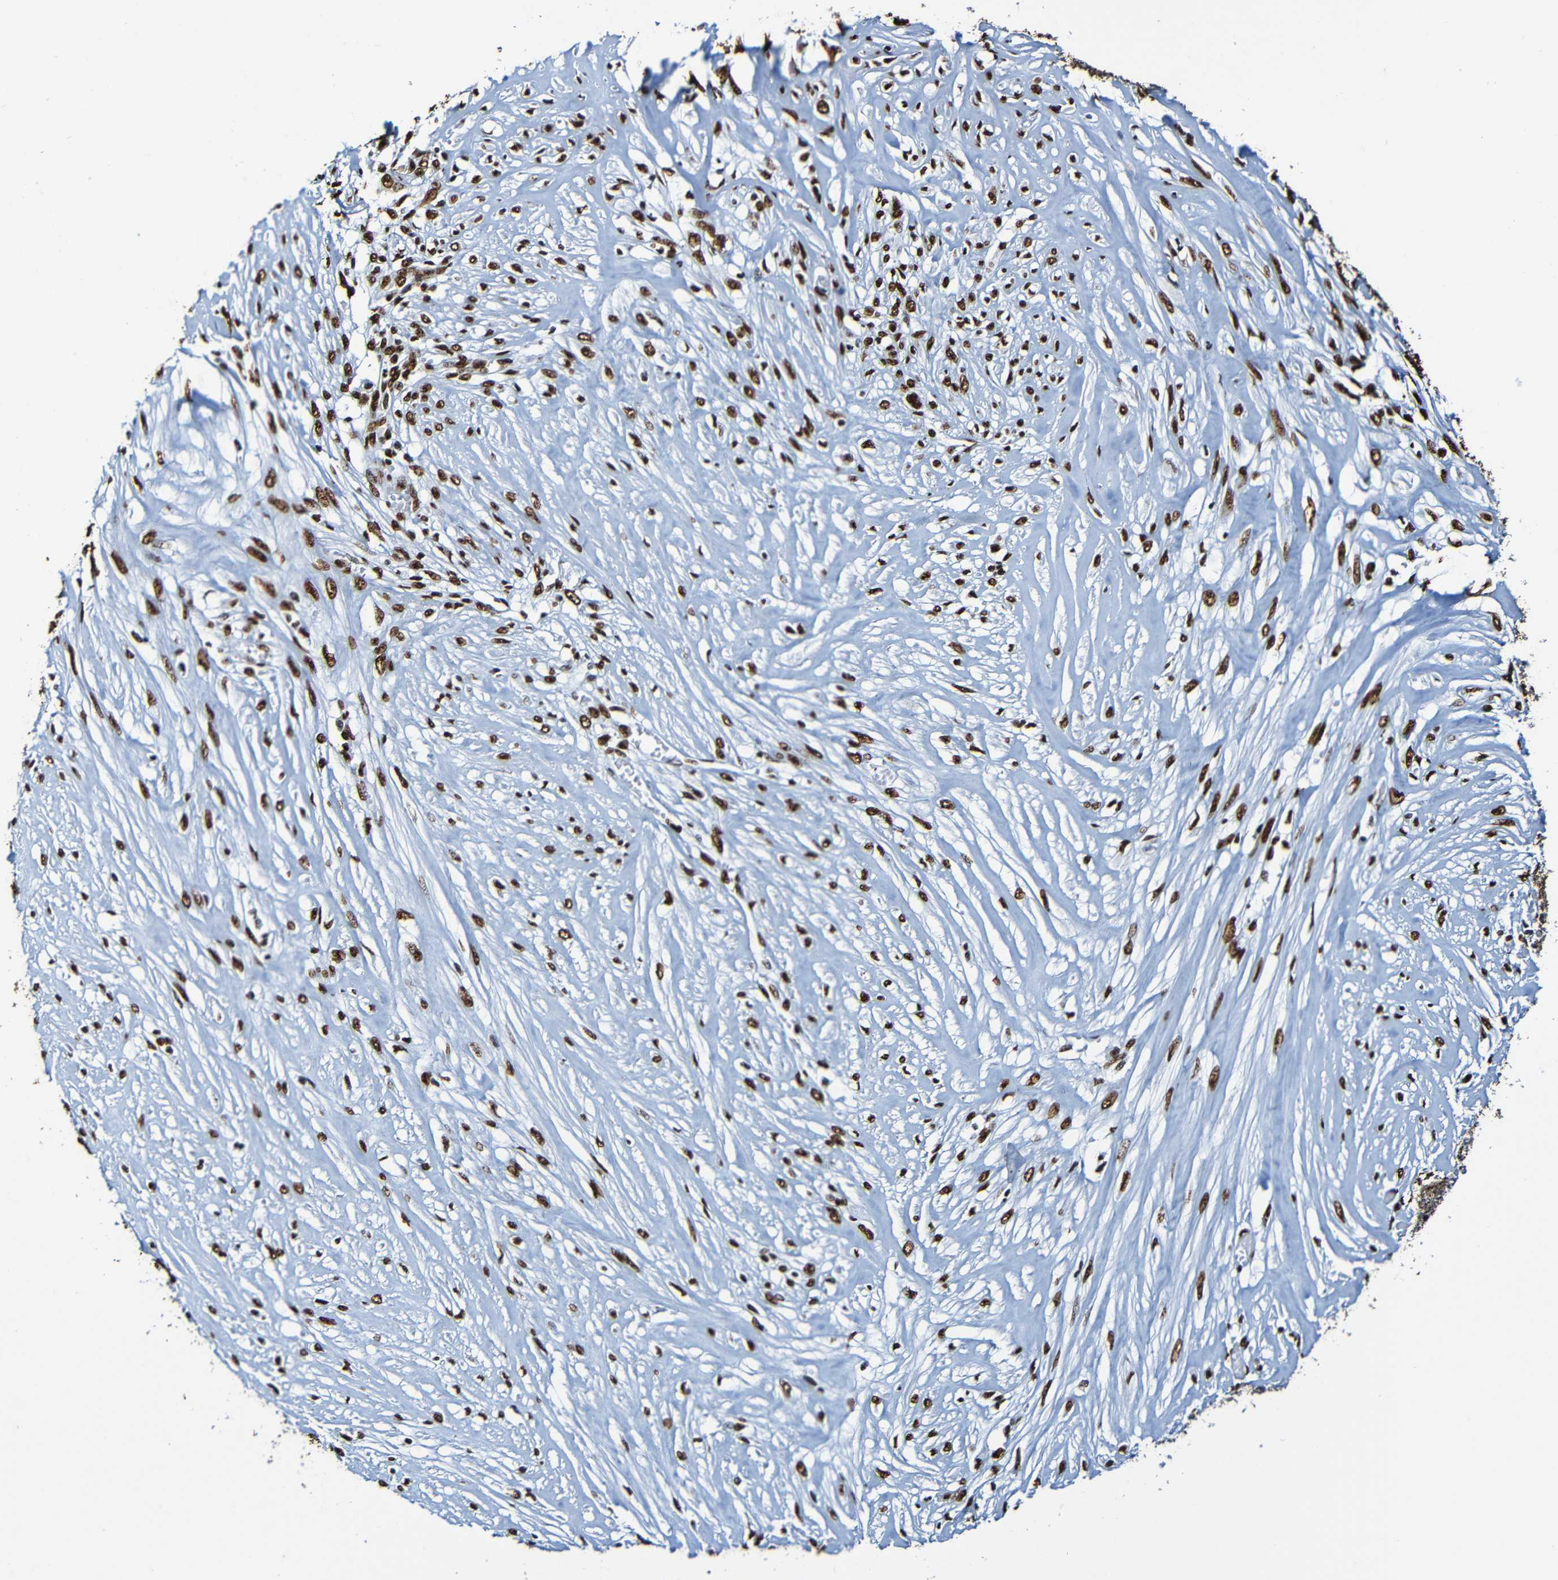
{"staining": {"intensity": "strong", "quantity": ">75%", "location": "nuclear"}, "tissue": "ovarian cancer", "cell_type": "Tumor cells", "image_type": "cancer", "snomed": [{"axis": "morphology", "description": "Cystadenocarcinoma, mucinous, NOS"}, {"axis": "topography", "description": "Ovary"}], "caption": "The immunohistochemical stain highlights strong nuclear staining in tumor cells of ovarian mucinous cystadenocarcinoma tissue. The staining was performed using DAB (3,3'-diaminobenzidine) to visualize the protein expression in brown, while the nuclei were stained in blue with hematoxylin (Magnification: 20x).", "gene": "SRSF3", "patient": {"sex": "female", "age": 80}}